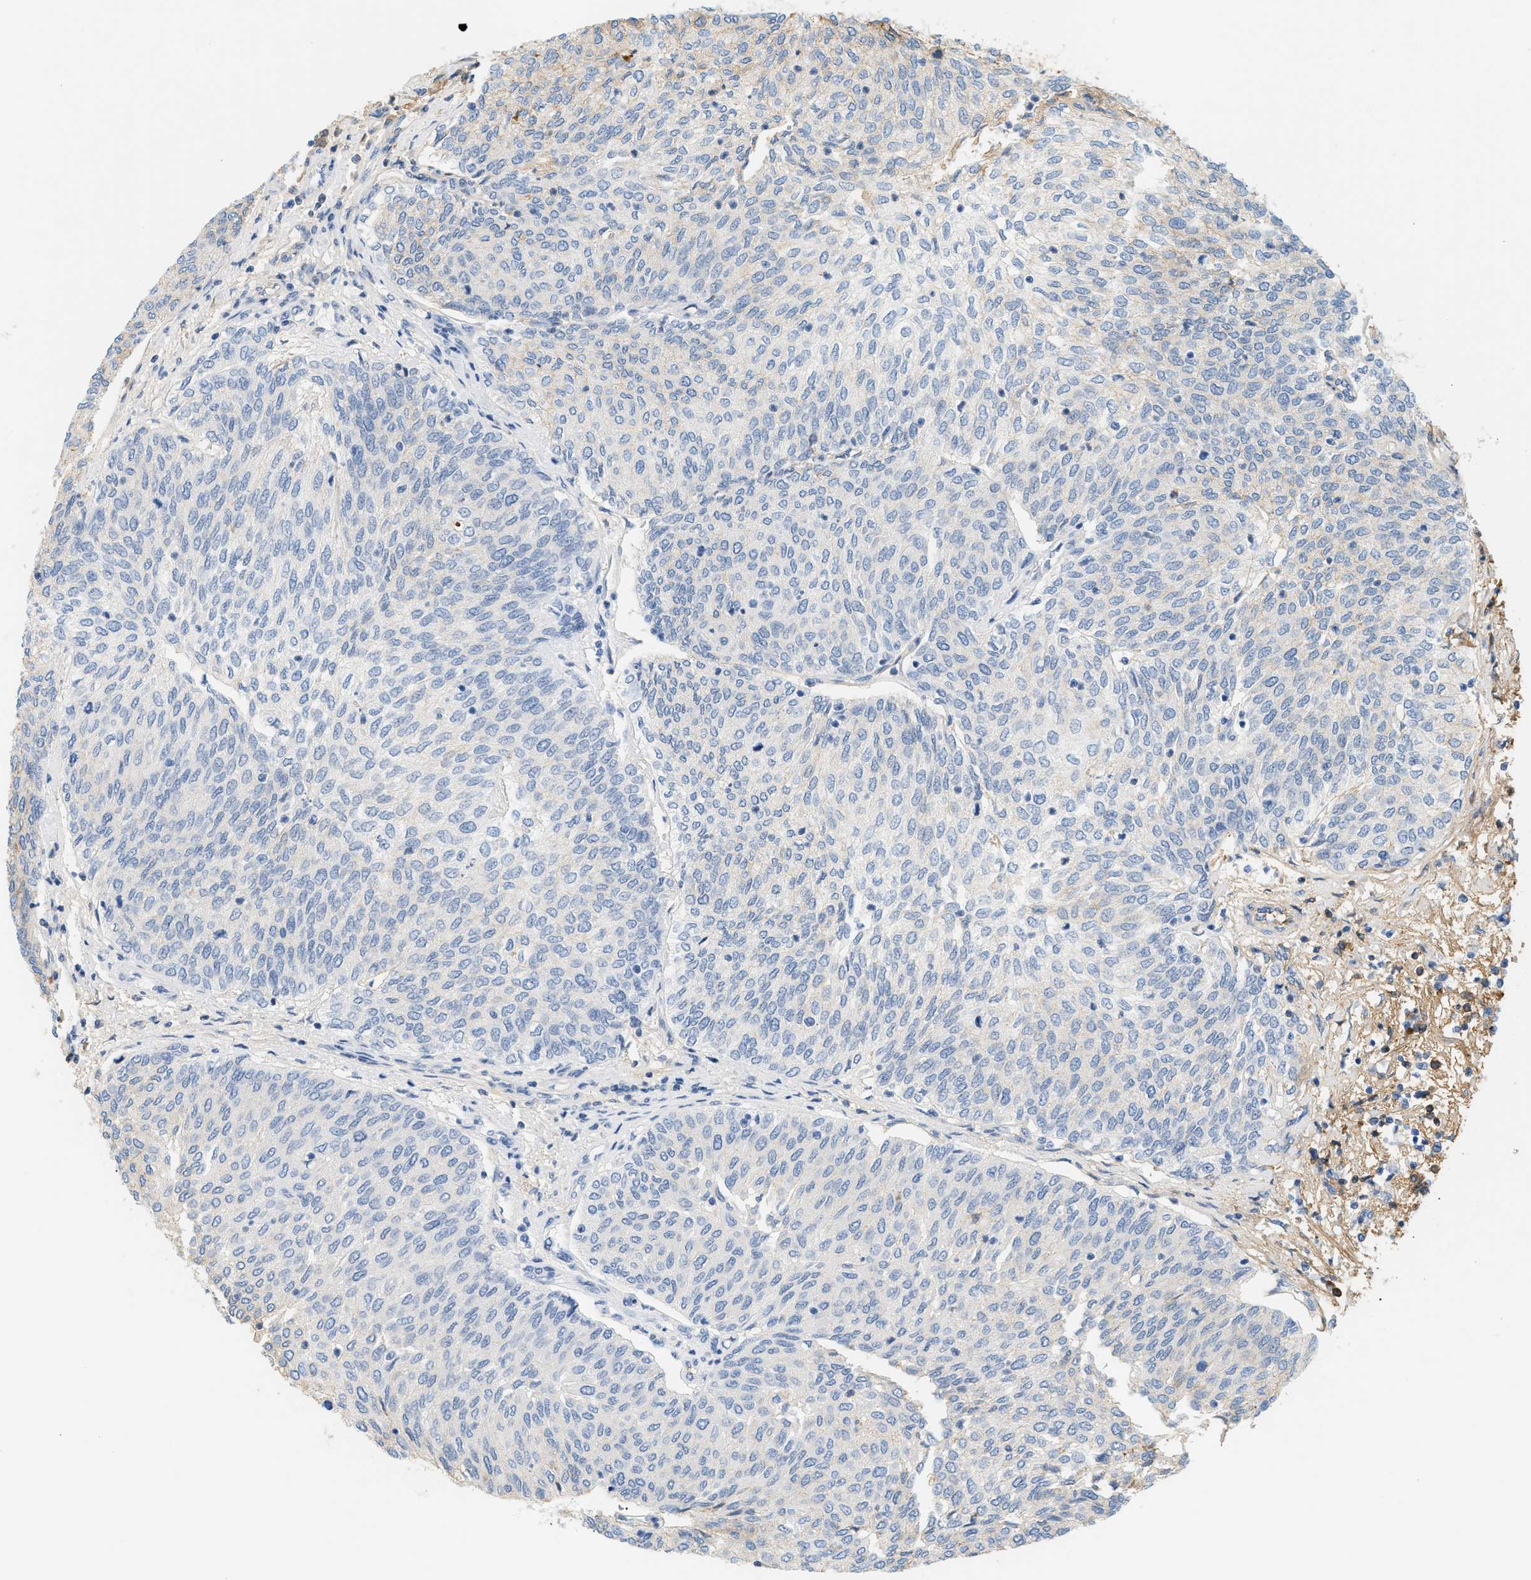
{"staining": {"intensity": "negative", "quantity": "none", "location": "none"}, "tissue": "urothelial cancer", "cell_type": "Tumor cells", "image_type": "cancer", "snomed": [{"axis": "morphology", "description": "Urothelial carcinoma, Low grade"}, {"axis": "topography", "description": "Urinary bladder"}], "caption": "Immunohistochemistry (IHC) of human urothelial cancer demonstrates no expression in tumor cells.", "gene": "CFH", "patient": {"sex": "female", "age": 79}}